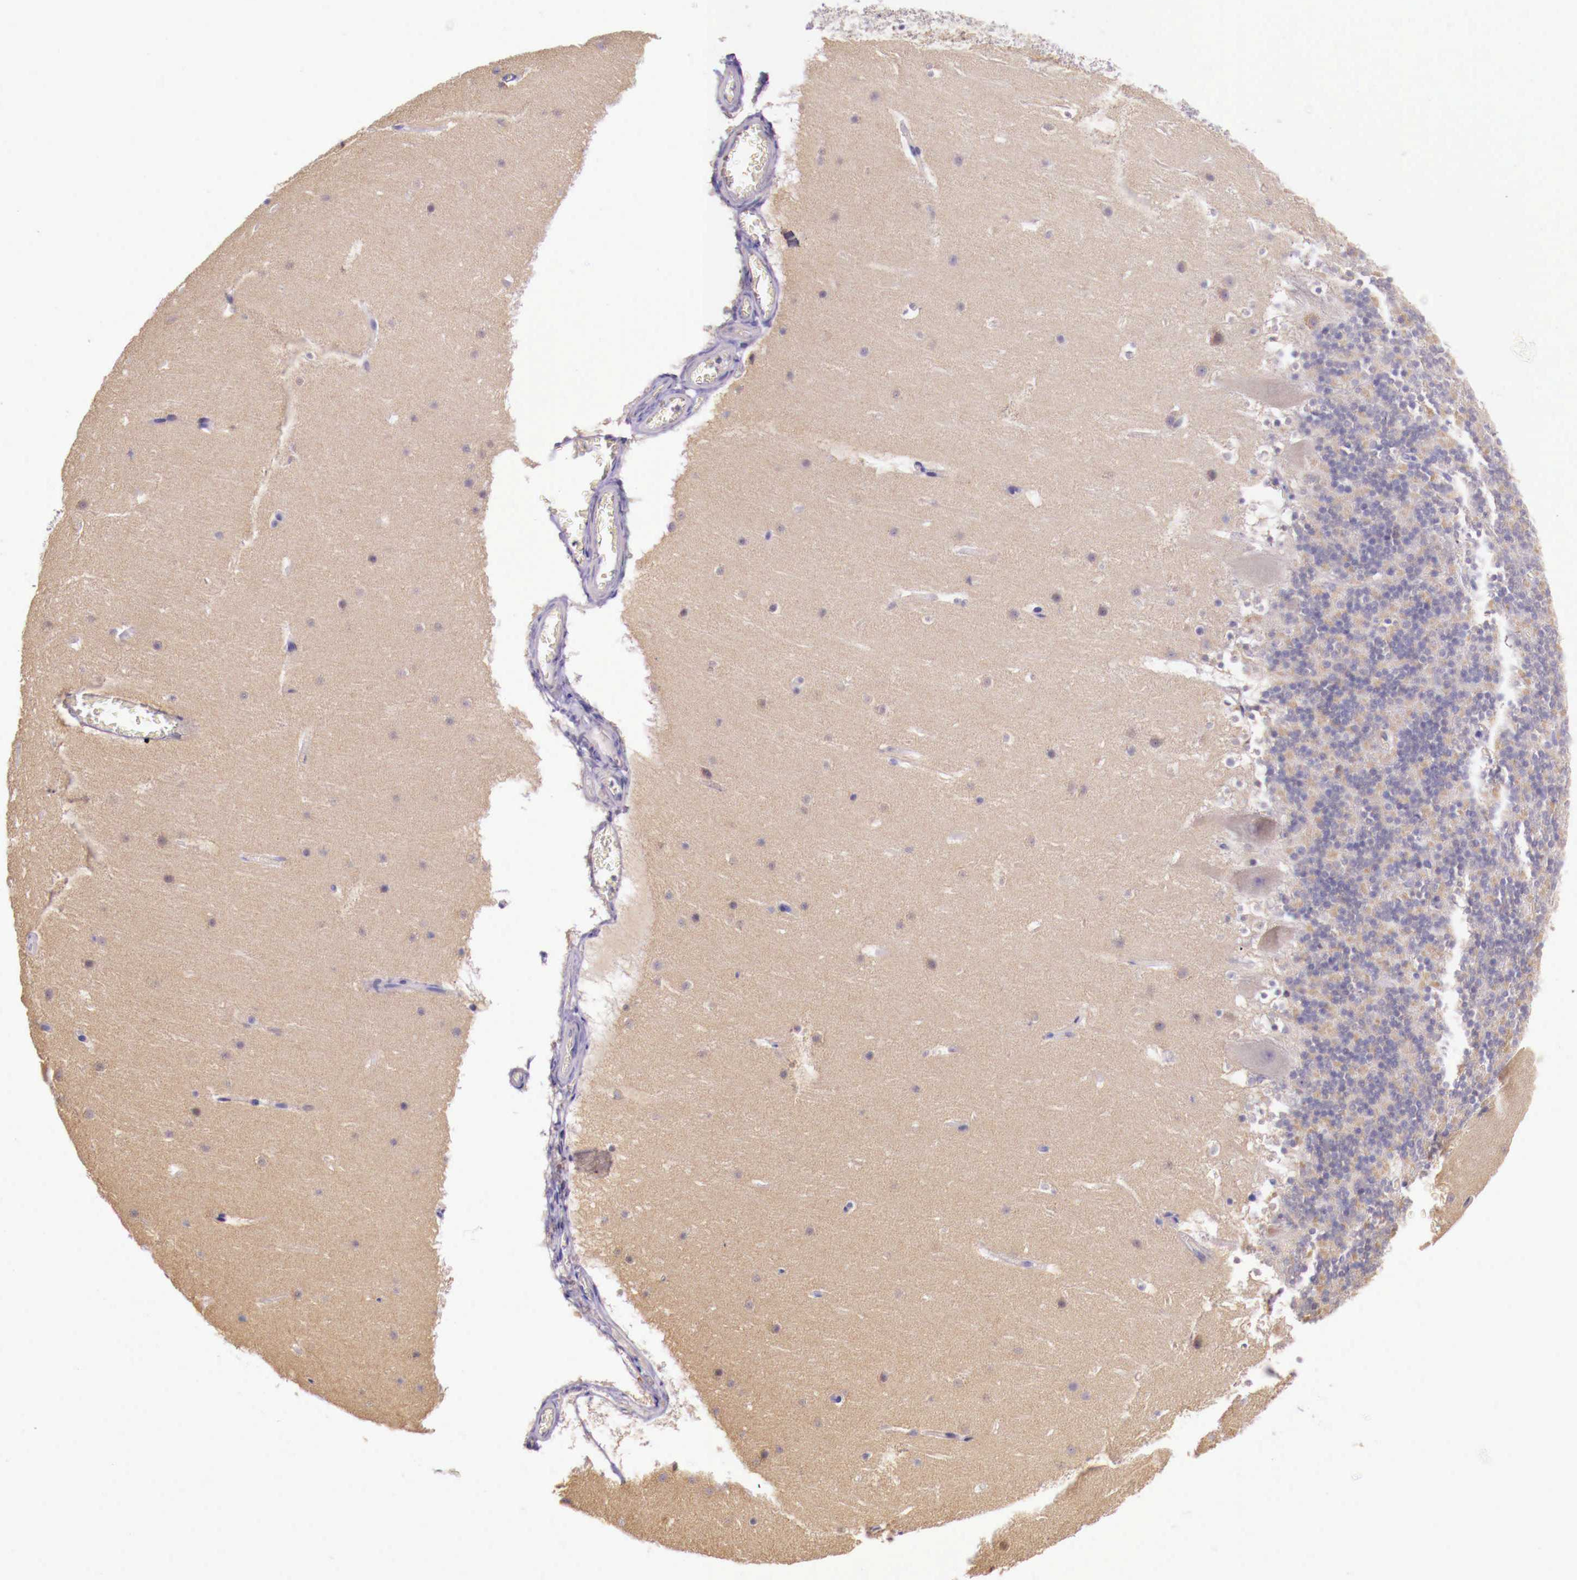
{"staining": {"intensity": "weak", "quantity": "25%-75%", "location": "cytoplasmic/membranous"}, "tissue": "cerebellum", "cell_type": "Cells in granular layer", "image_type": "normal", "snomed": [{"axis": "morphology", "description": "Normal tissue, NOS"}, {"axis": "topography", "description": "Cerebellum"}], "caption": "Cerebellum stained for a protein reveals weak cytoplasmic/membranous positivity in cells in granular layer. The protein is stained brown, and the nuclei are stained in blue (DAB (3,3'-diaminobenzidine) IHC with brightfield microscopy, high magnification).", "gene": "GRIPAP1", "patient": {"sex": "male", "age": 45}}